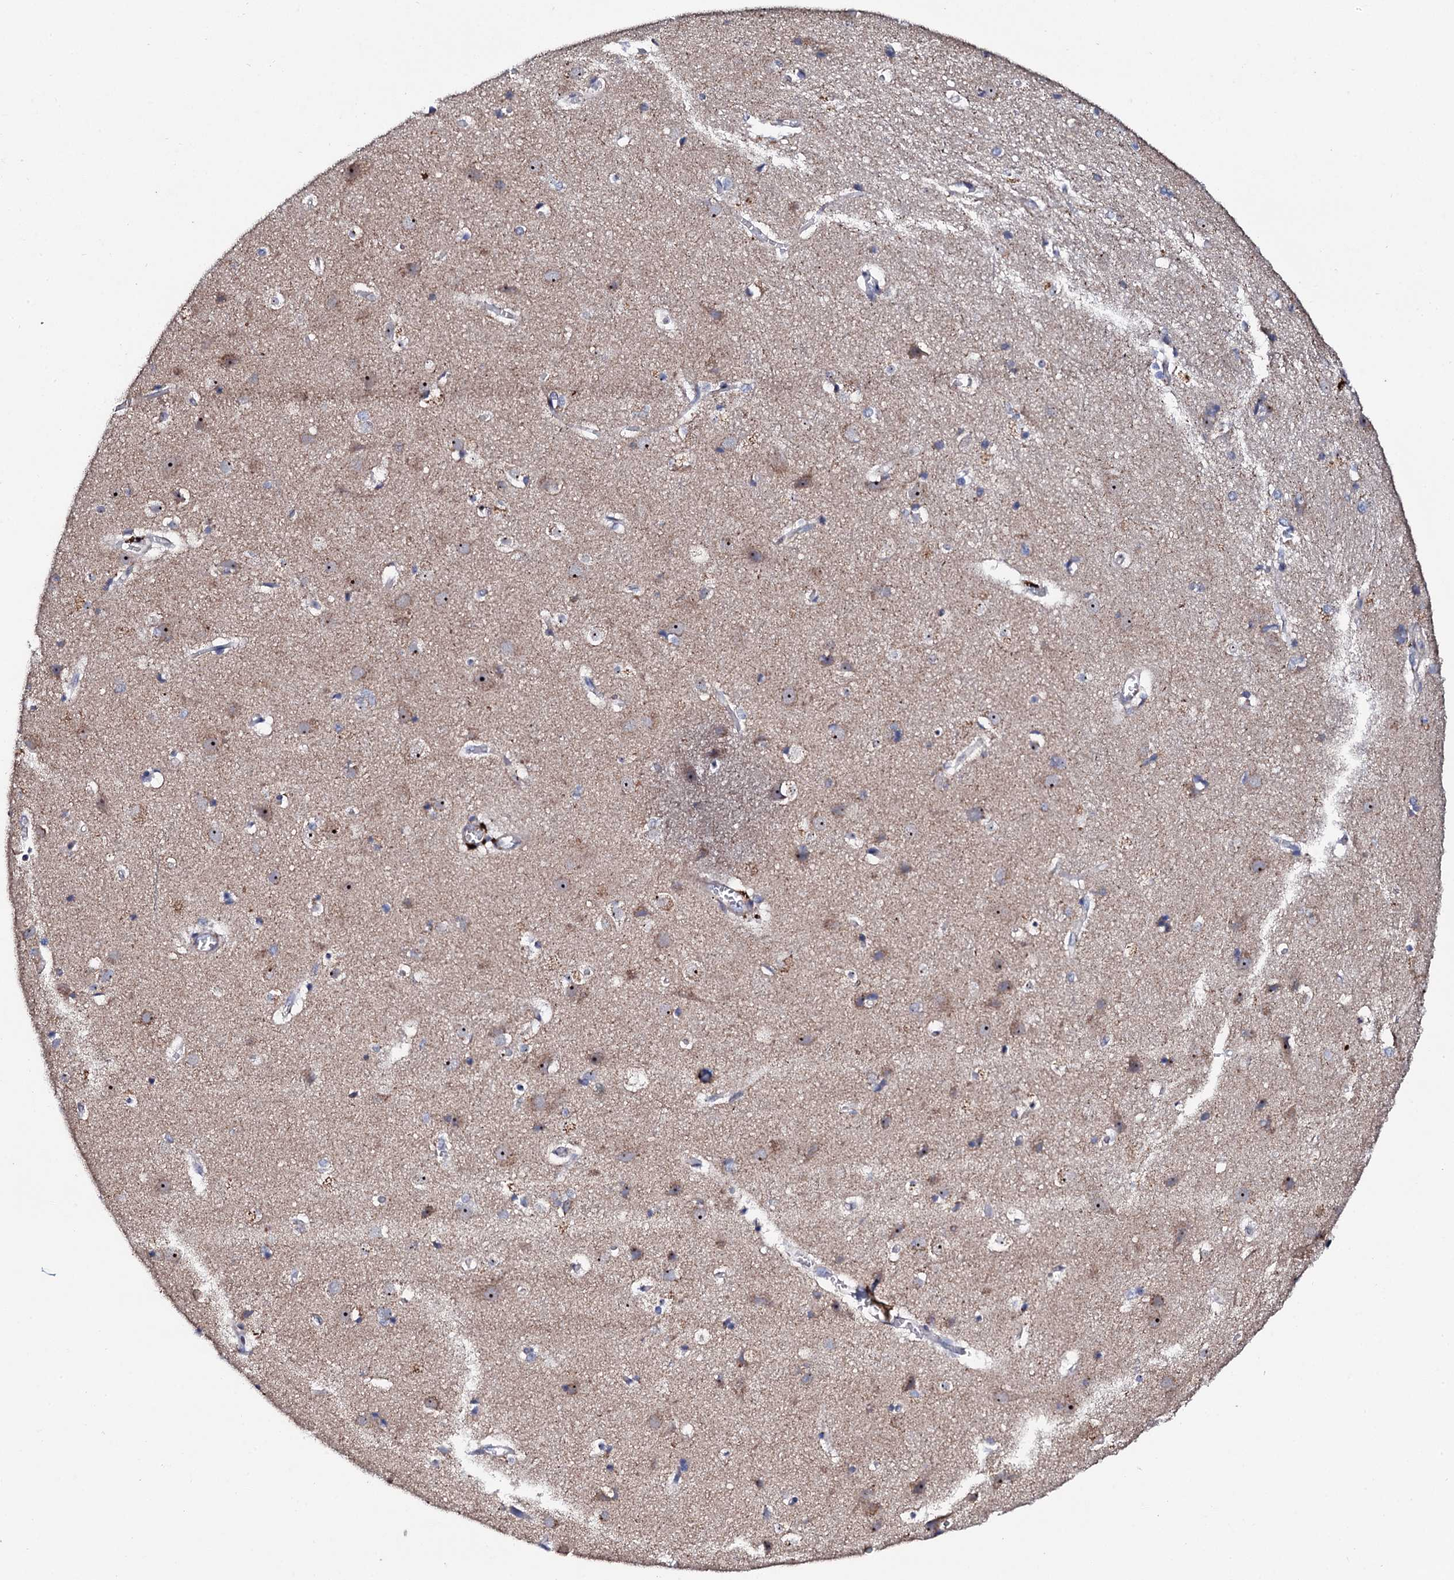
{"staining": {"intensity": "weak", "quantity": "25%-75%", "location": "cytoplasmic/membranous"}, "tissue": "cerebral cortex", "cell_type": "Endothelial cells", "image_type": "normal", "snomed": [{"axis": "morphology", "description": "Normal tissue, NOS"}, {"axis": "topography", "description": "Cerebral cortex"}], "caption": "Unremarkable cerebral cortex displays weak cytoplasmic/membranous positivity in approximately 25%-75% of endothelial cells.", "gene": "GTPBP4", "patient": {"sex": "male", "age": 54}}